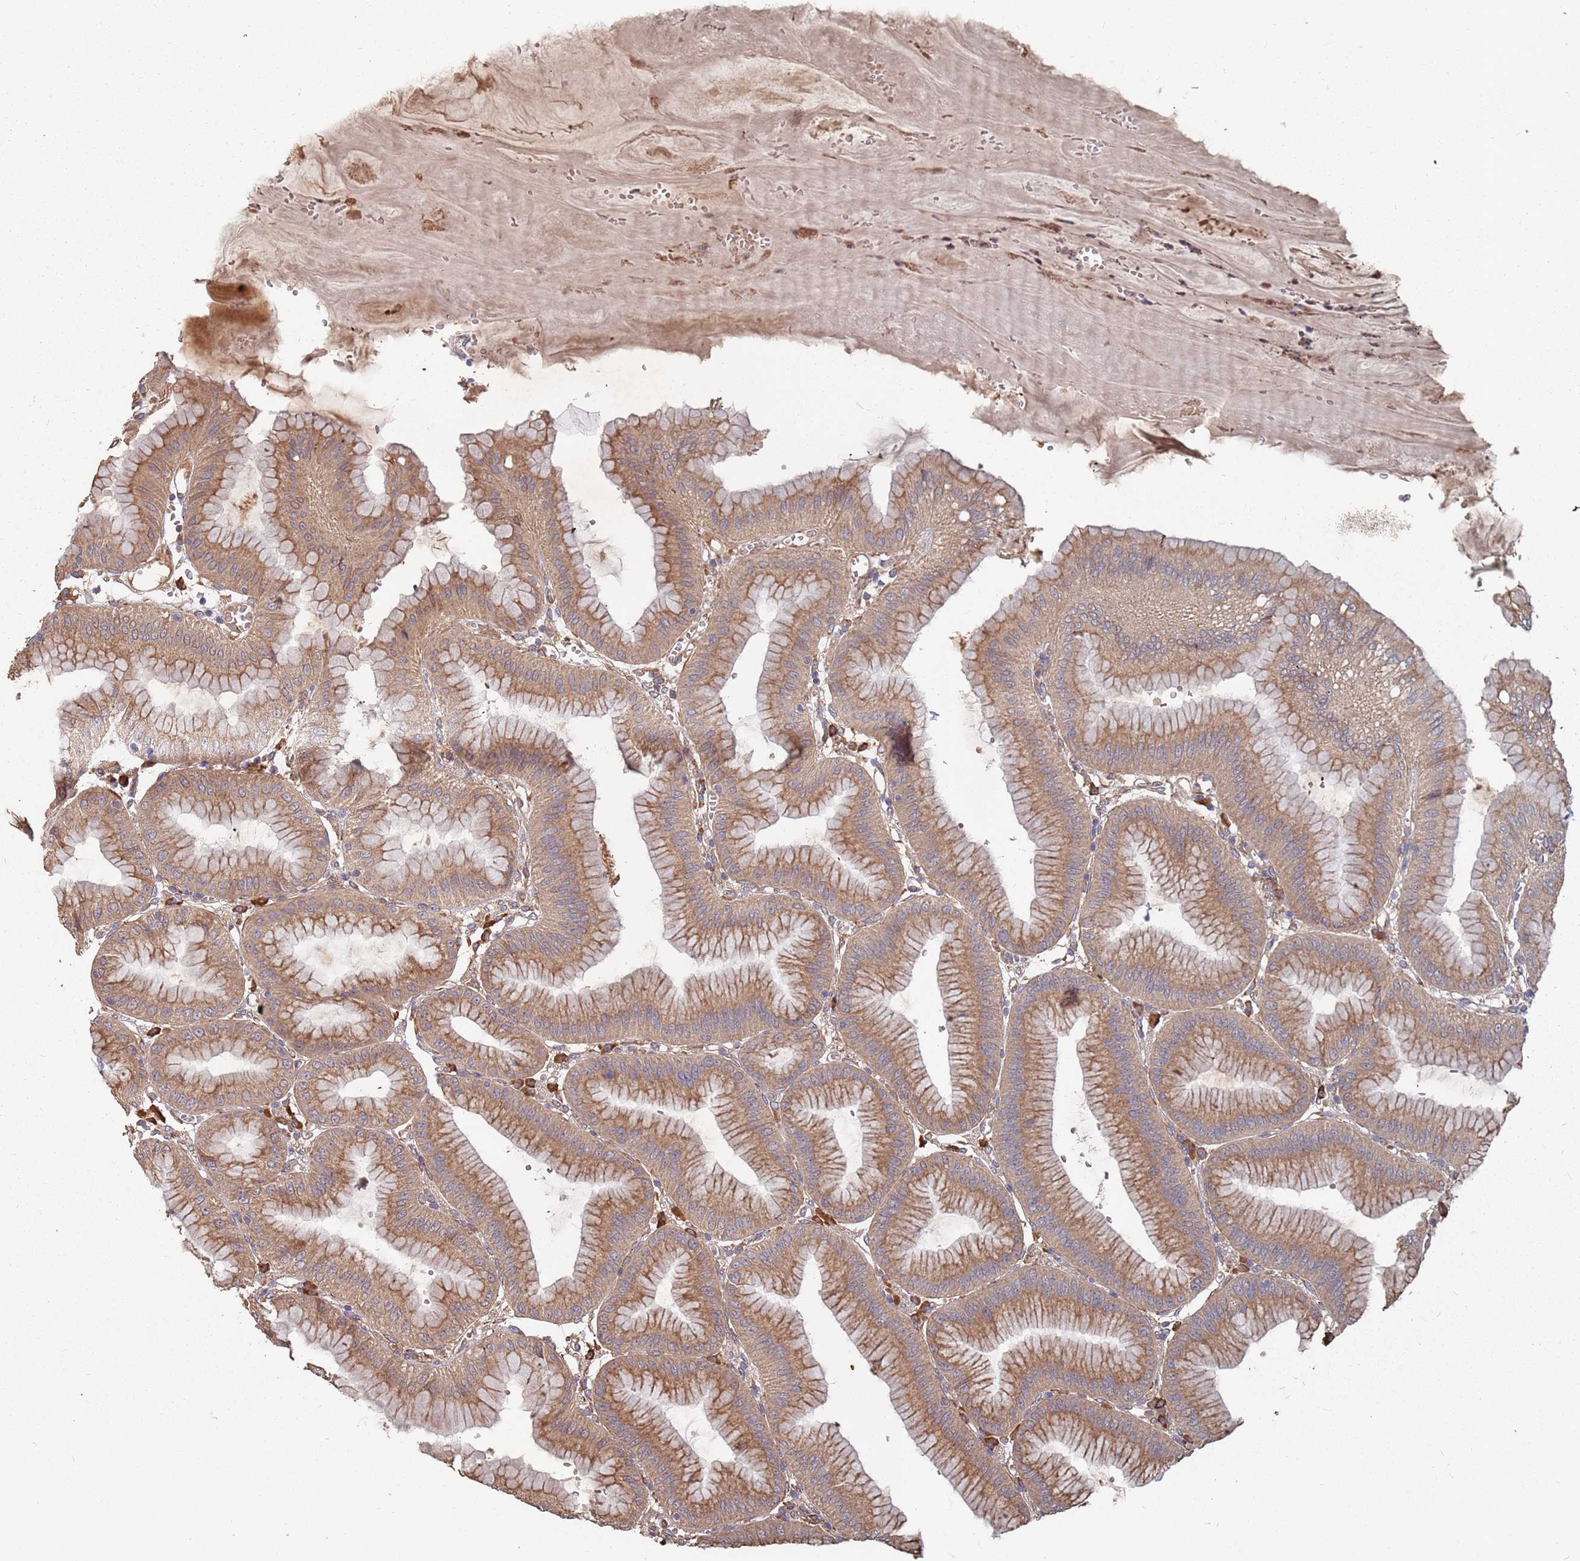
{"staining": {"intensity": "moderate", "quantity": ">75%", "location": "cytoplasmic/membranous"}, "tissue": "stomach", "cell_type": "Glandular cells", "image_type": "normal", "snomed": [{"axis": "morphology", "description": "Normal tissue, NOS"}, {"axis": "topography", "description": "Stomach, lower"}], "caption": "Protein analysis of normal stomach exhibits moderate cytoplasmic/membranous staining in approximately >75% of glandular cells.", "gene": "ATG5", "patient": {"sex": "male", "age": 71}}